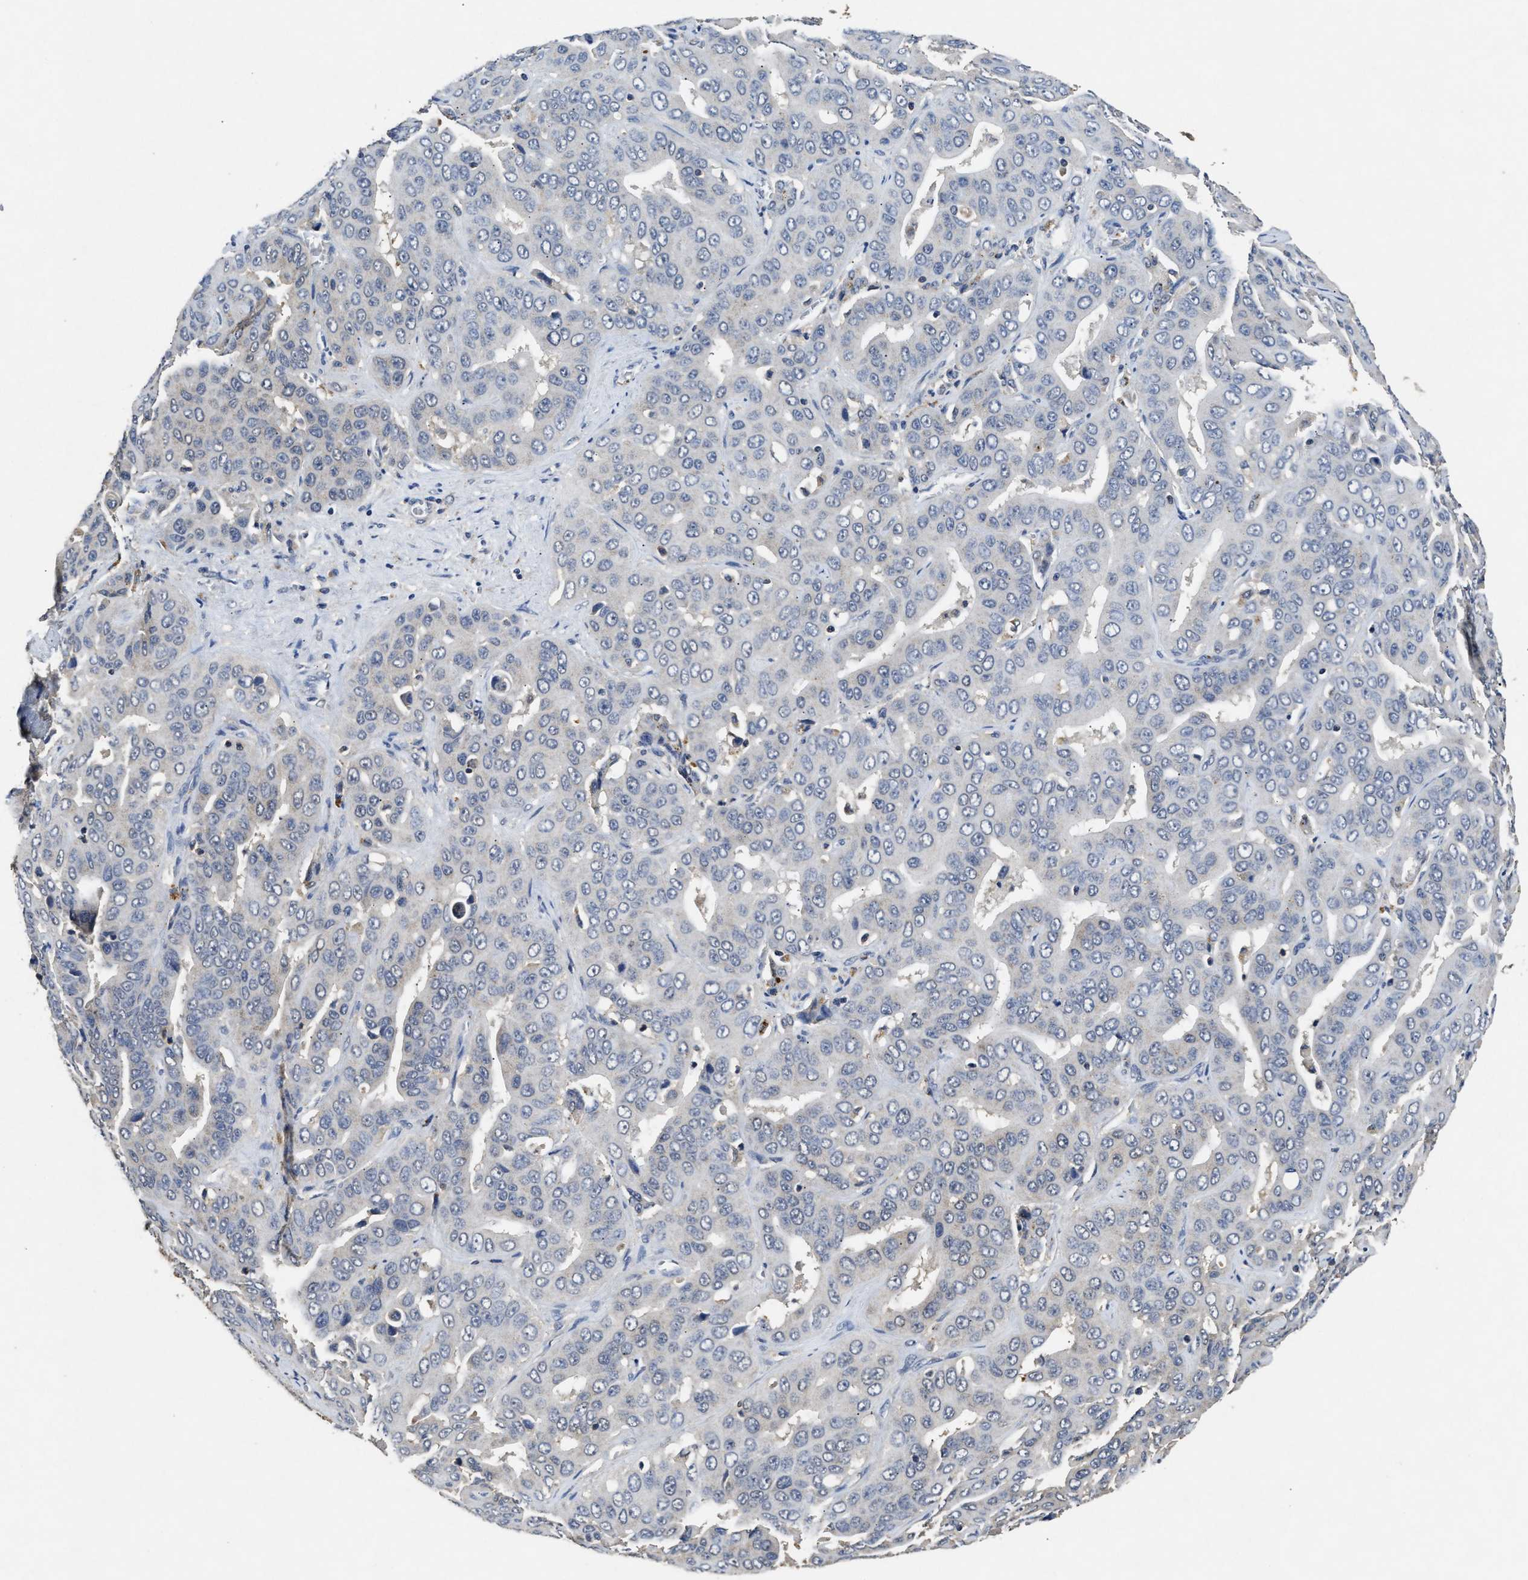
{"staining": {"intensity": "negative", "quantity": "none", "location": "none"}, "tissue": "liver cancer", "cell_type": "Tumor cells", "image_type": "cancer", "snomed": [{"axis": "morphology", "description": "Cholangiocarcinoma"}, {"axis": "topography", "description": "Liver"}], "caption": "Tumor cells are negative for brown protein staining in liver cancer. (Stains: DAB IHC with hematoxylin counter stain, Microscopy: brightfield microscopy at high magnification).", "gene": "ACAT2", "patient": {"sex": "female", "age": 52}}